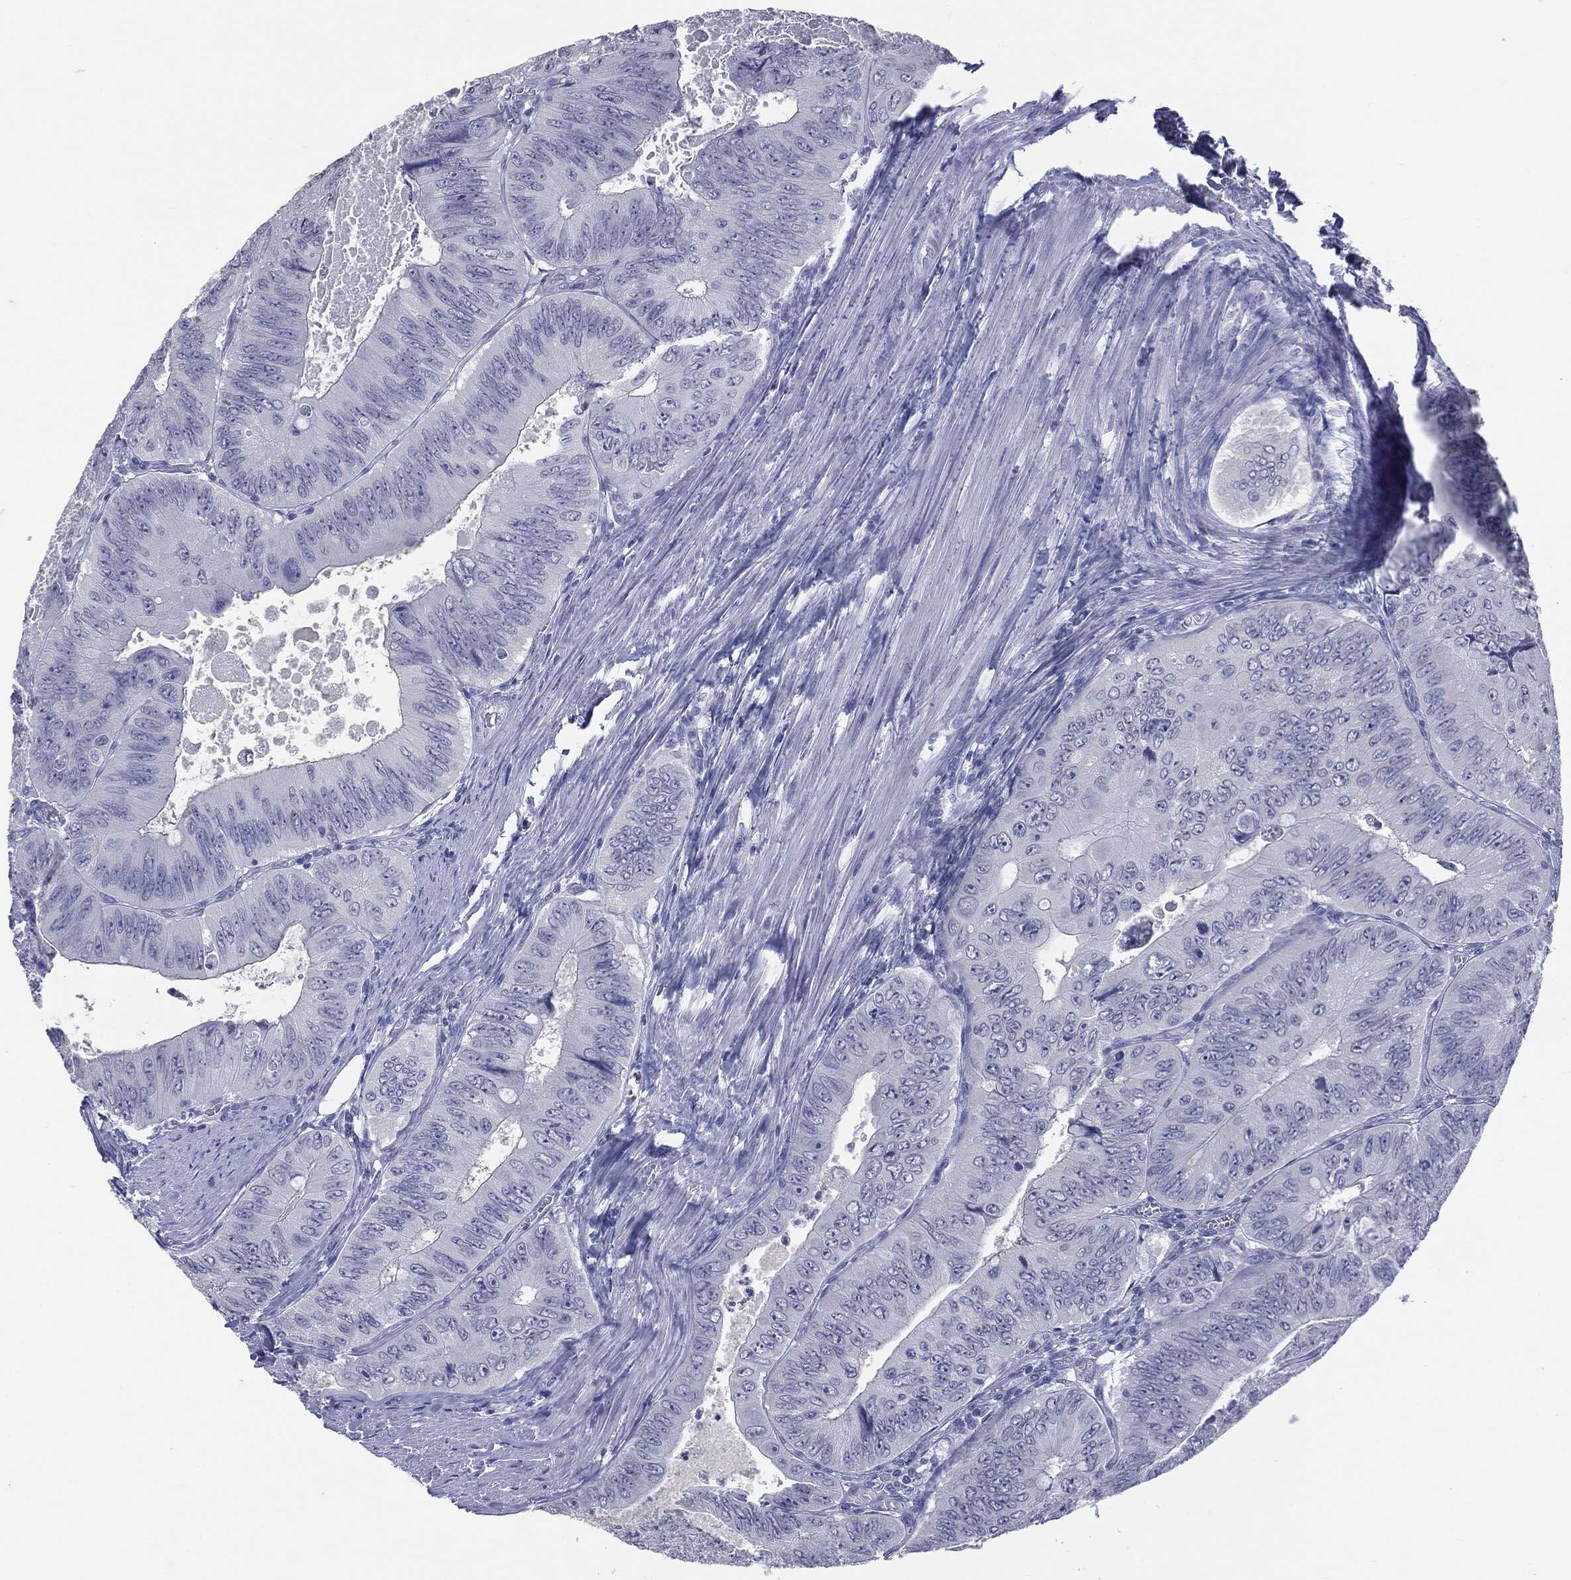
{"staining": {"intensity": "negative", "quantity": "none", "location": "none"}, "tissue": "colorectal cancer", "cell_type": "Tumor cells", "image_type": "cancer", "snomed": [{"axis": "morphology", "description": "Adenocarcinoma, NOS"}, {"axis": "topography", "description": "Colon"}], "caption": "Micrograph shows no protein positivity in tumor cells of colorectal cancer (adenocarcinoma) tissue.", "gene": "TSHB", "patient": {"sex": "female", "age": 84}}